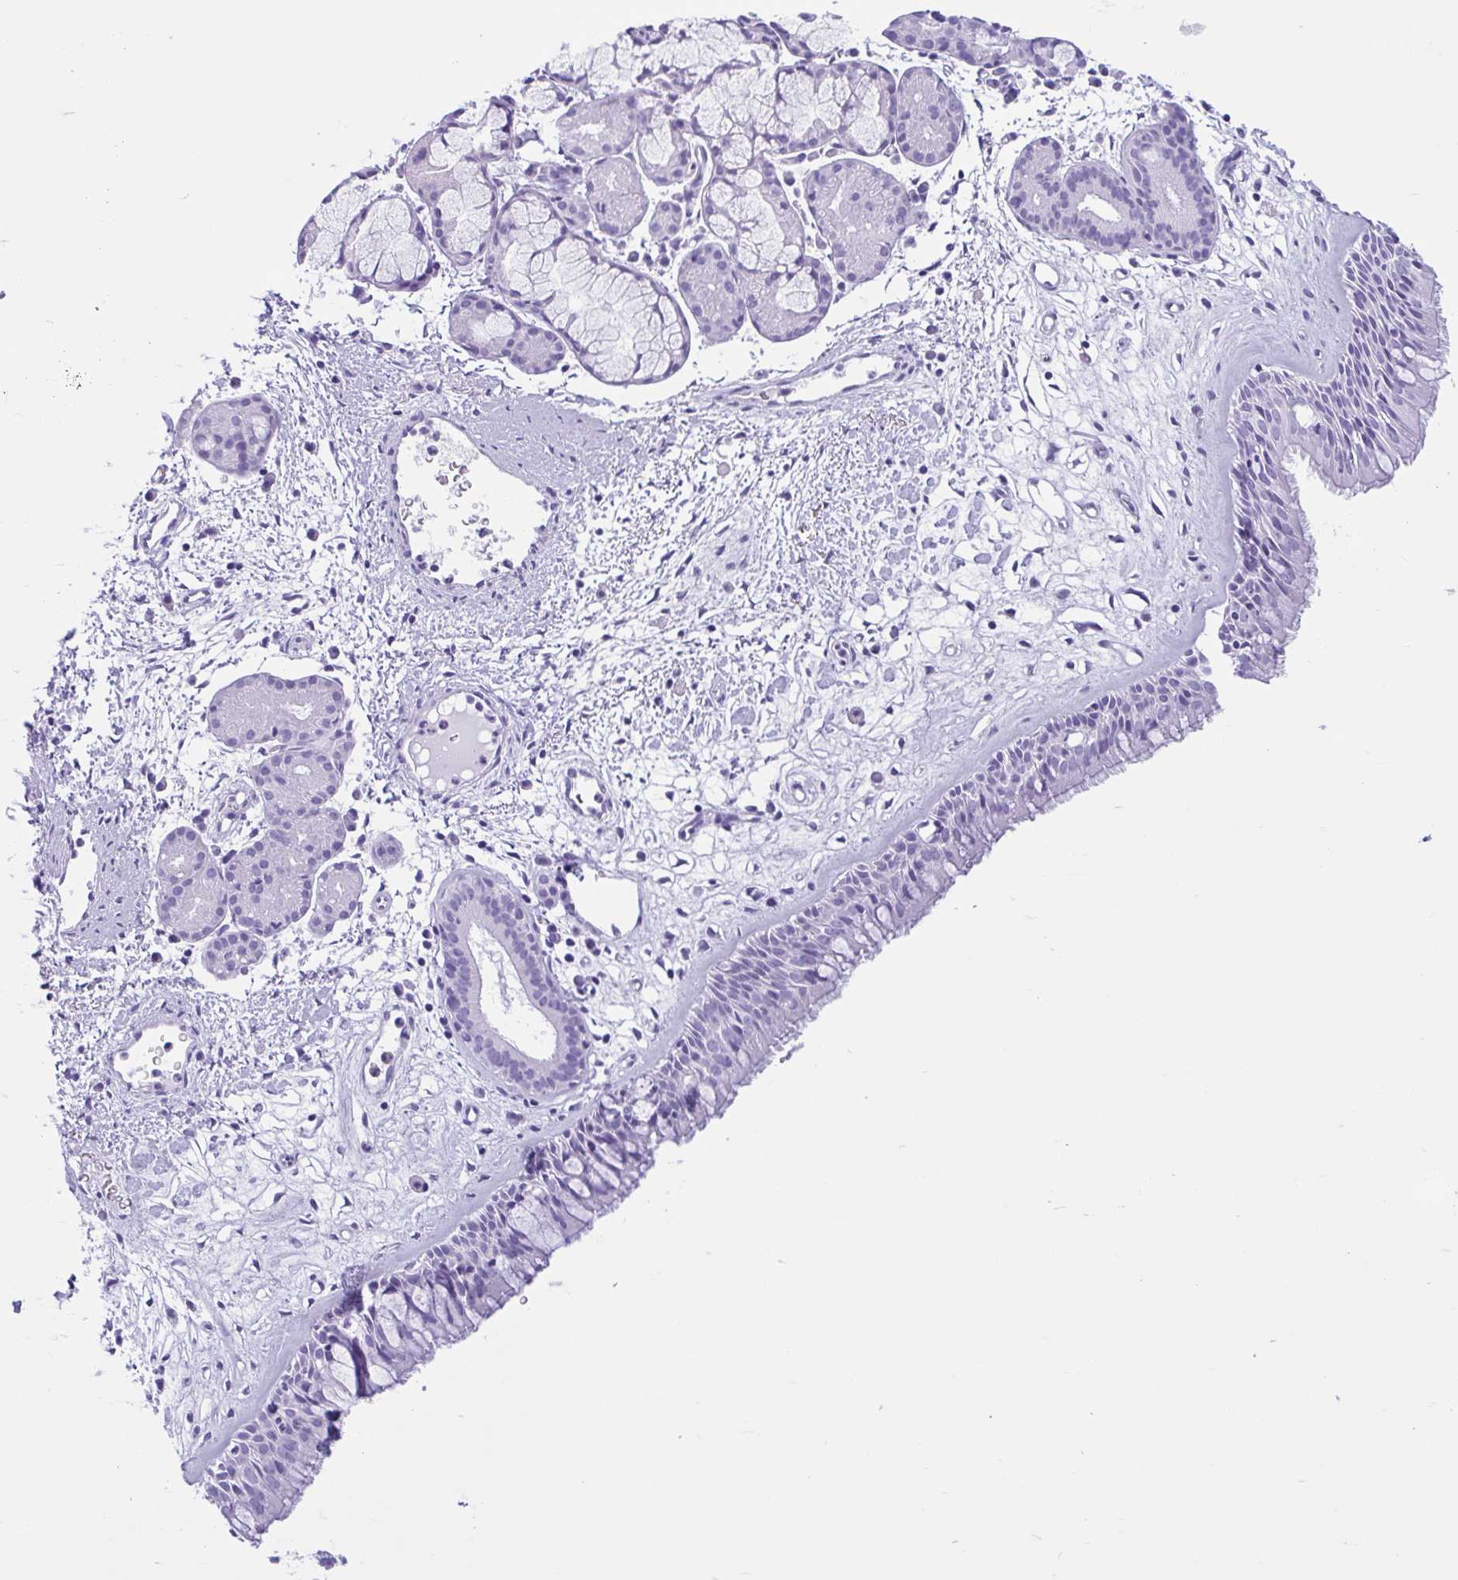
{"staining": {"intensity": "negative", "quantity": "none", "location": "none"}, "tissue": "nasopharynx", "cell_type": "Respiratory epithelial cells", "image_type": "normal", "snomed": [{"axis": "morphology", "description": "Normal tissue, NOS"}, {"axis": "topography", "description": "Nasopharynx"}], "caption": "Immunohistochemistry (IHC) micrograph of benign nasopharynx: human nasopharynx stained with DAB reveals no significant protein positivity in respiratory epithelial cells.", "gene": "ENSG00000274792", "patient": {"sex": "male", "age": 65}}